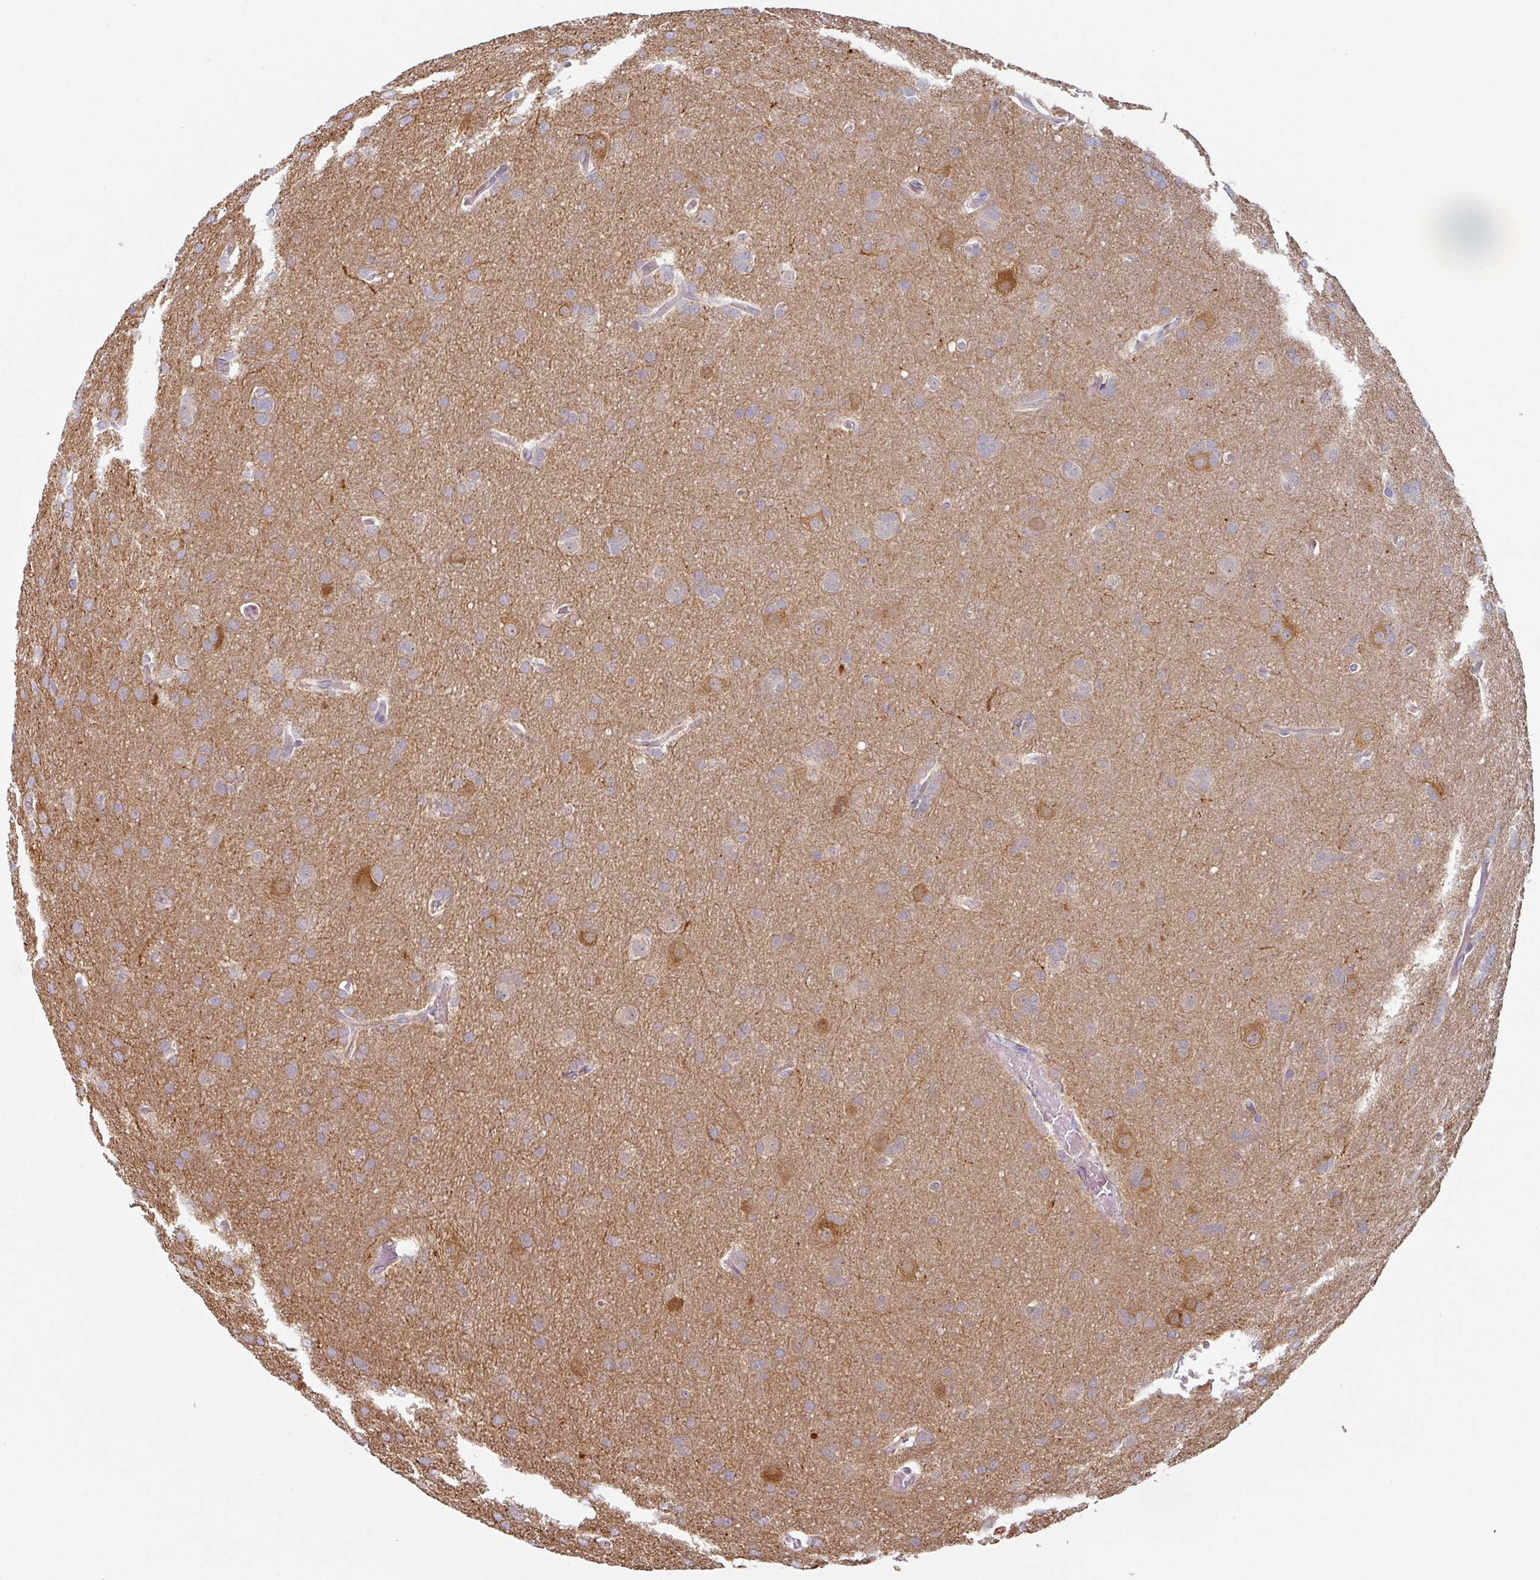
{"staining": {"intensity": "moderate", "quantity": "<25%", "location": "cytoplasmic/membranous"}, "tissue": "glioma", "cell_type": "Tumor cells", "image_type": "cancer", "snomed": [{"axis": "morphology", "description": "Glioma, malignant, Low grade"}, {"axis": "topography", "description": "Brain"}], "caption": "Glioma stained with IHC demonstrates moderate cytoplasmic/membranous staining in about <25% of tumor cells.", "gene": "CEP78", "patient": {"sex": "female", "age": 32}}